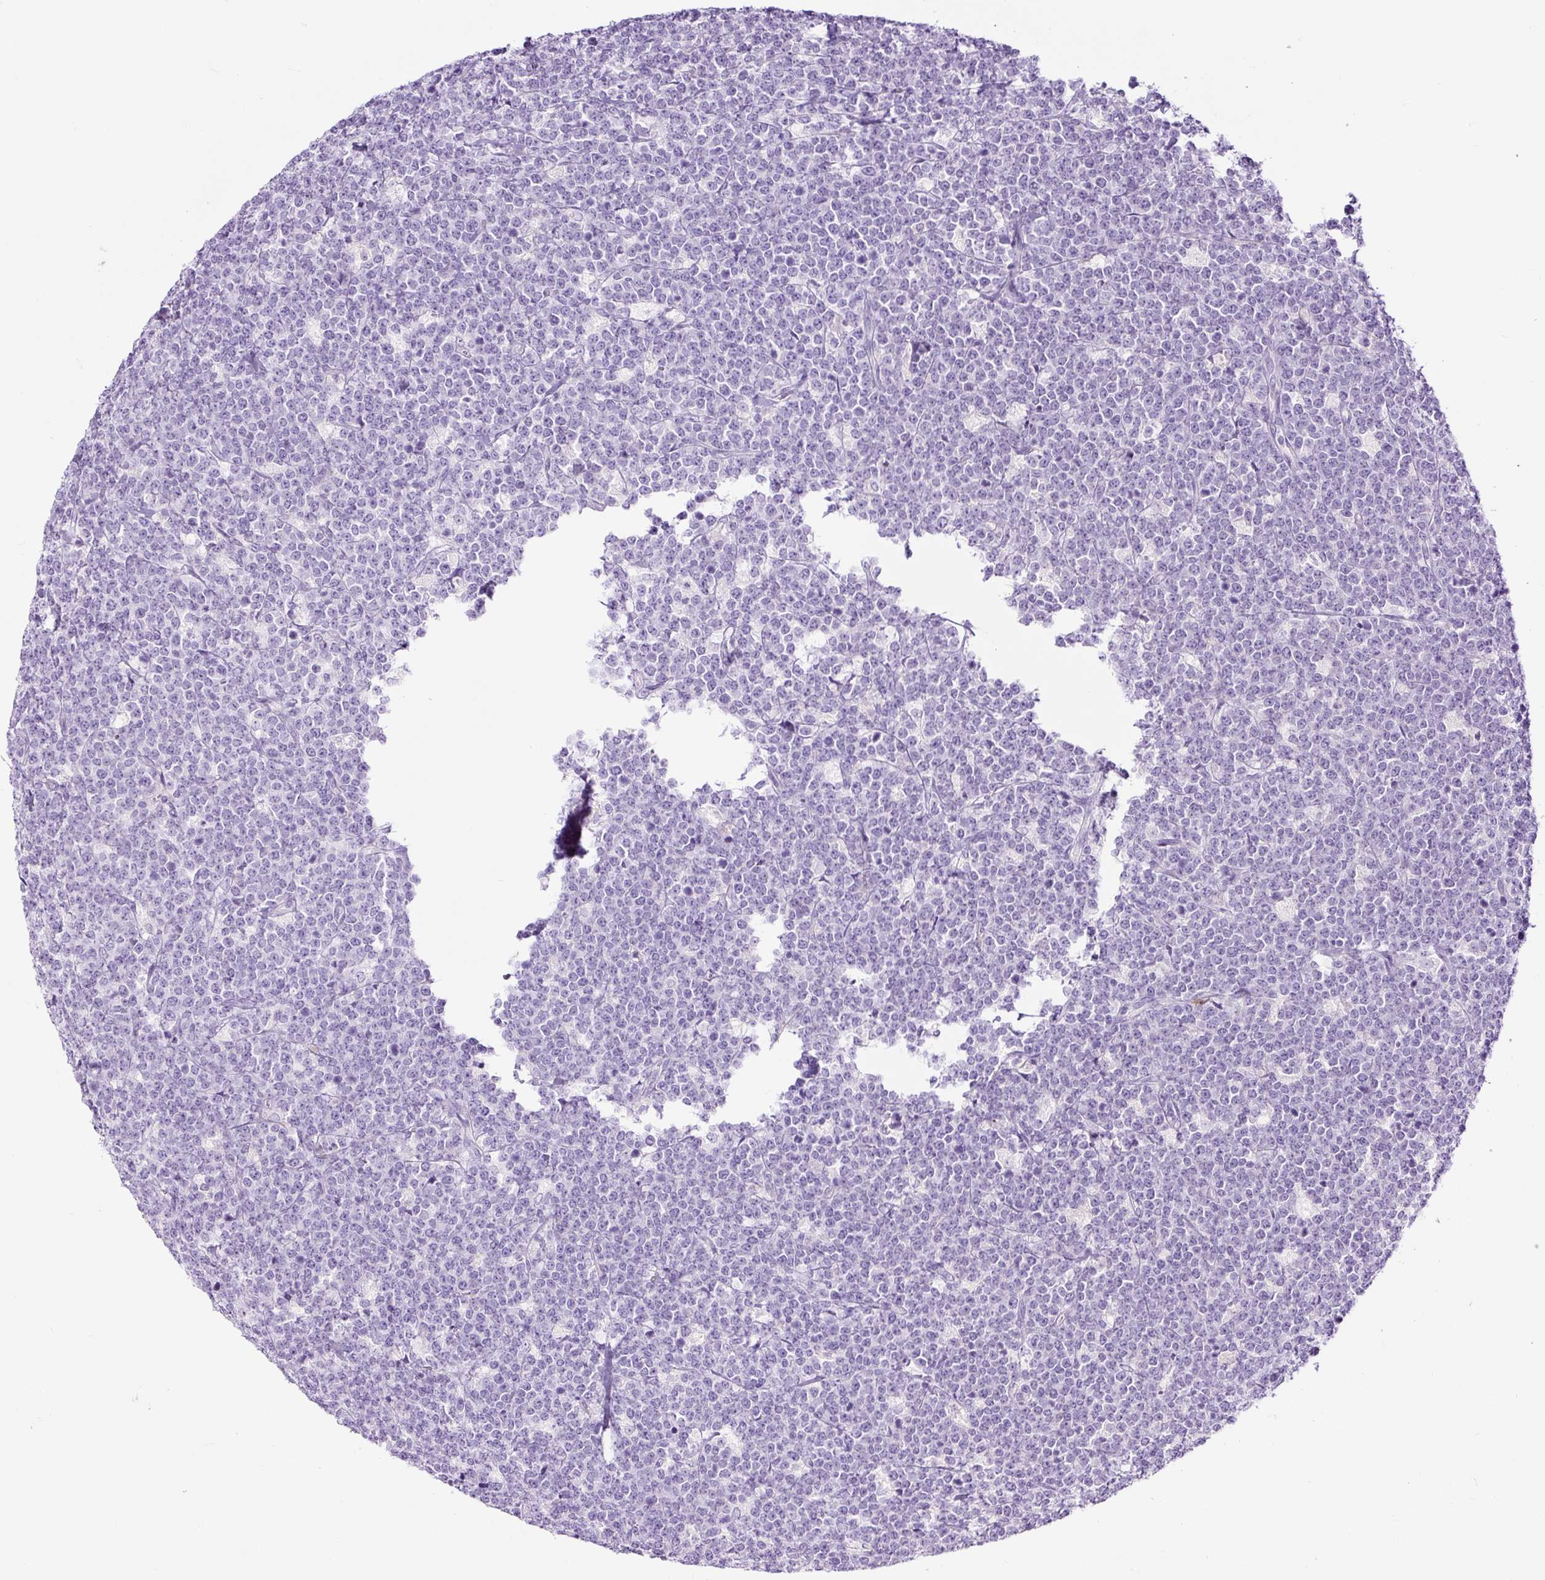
{"staining": {"intensity": "negative", "quantity": "none", "location": "none"}, "tissue": "lymphoma", "cell_type": "Tumor cells", "image_type": "cancer", "snomed": [{"axis": "morphology", "description": "Malignant lymphoma, non-Hodgkin's type, High grade"}, {"axis": "topography", "description": "Small intestine"}, {"axis": "topography", "description": "Colon"}], "caption": "DAB (3,3'-diaminobenzidine) immunohistochemical staining of human lymphoma demonstrates no significant staining in tumor cells.", "gene": "RNF212B", "patient": {"sex": "male", "age": 8}}